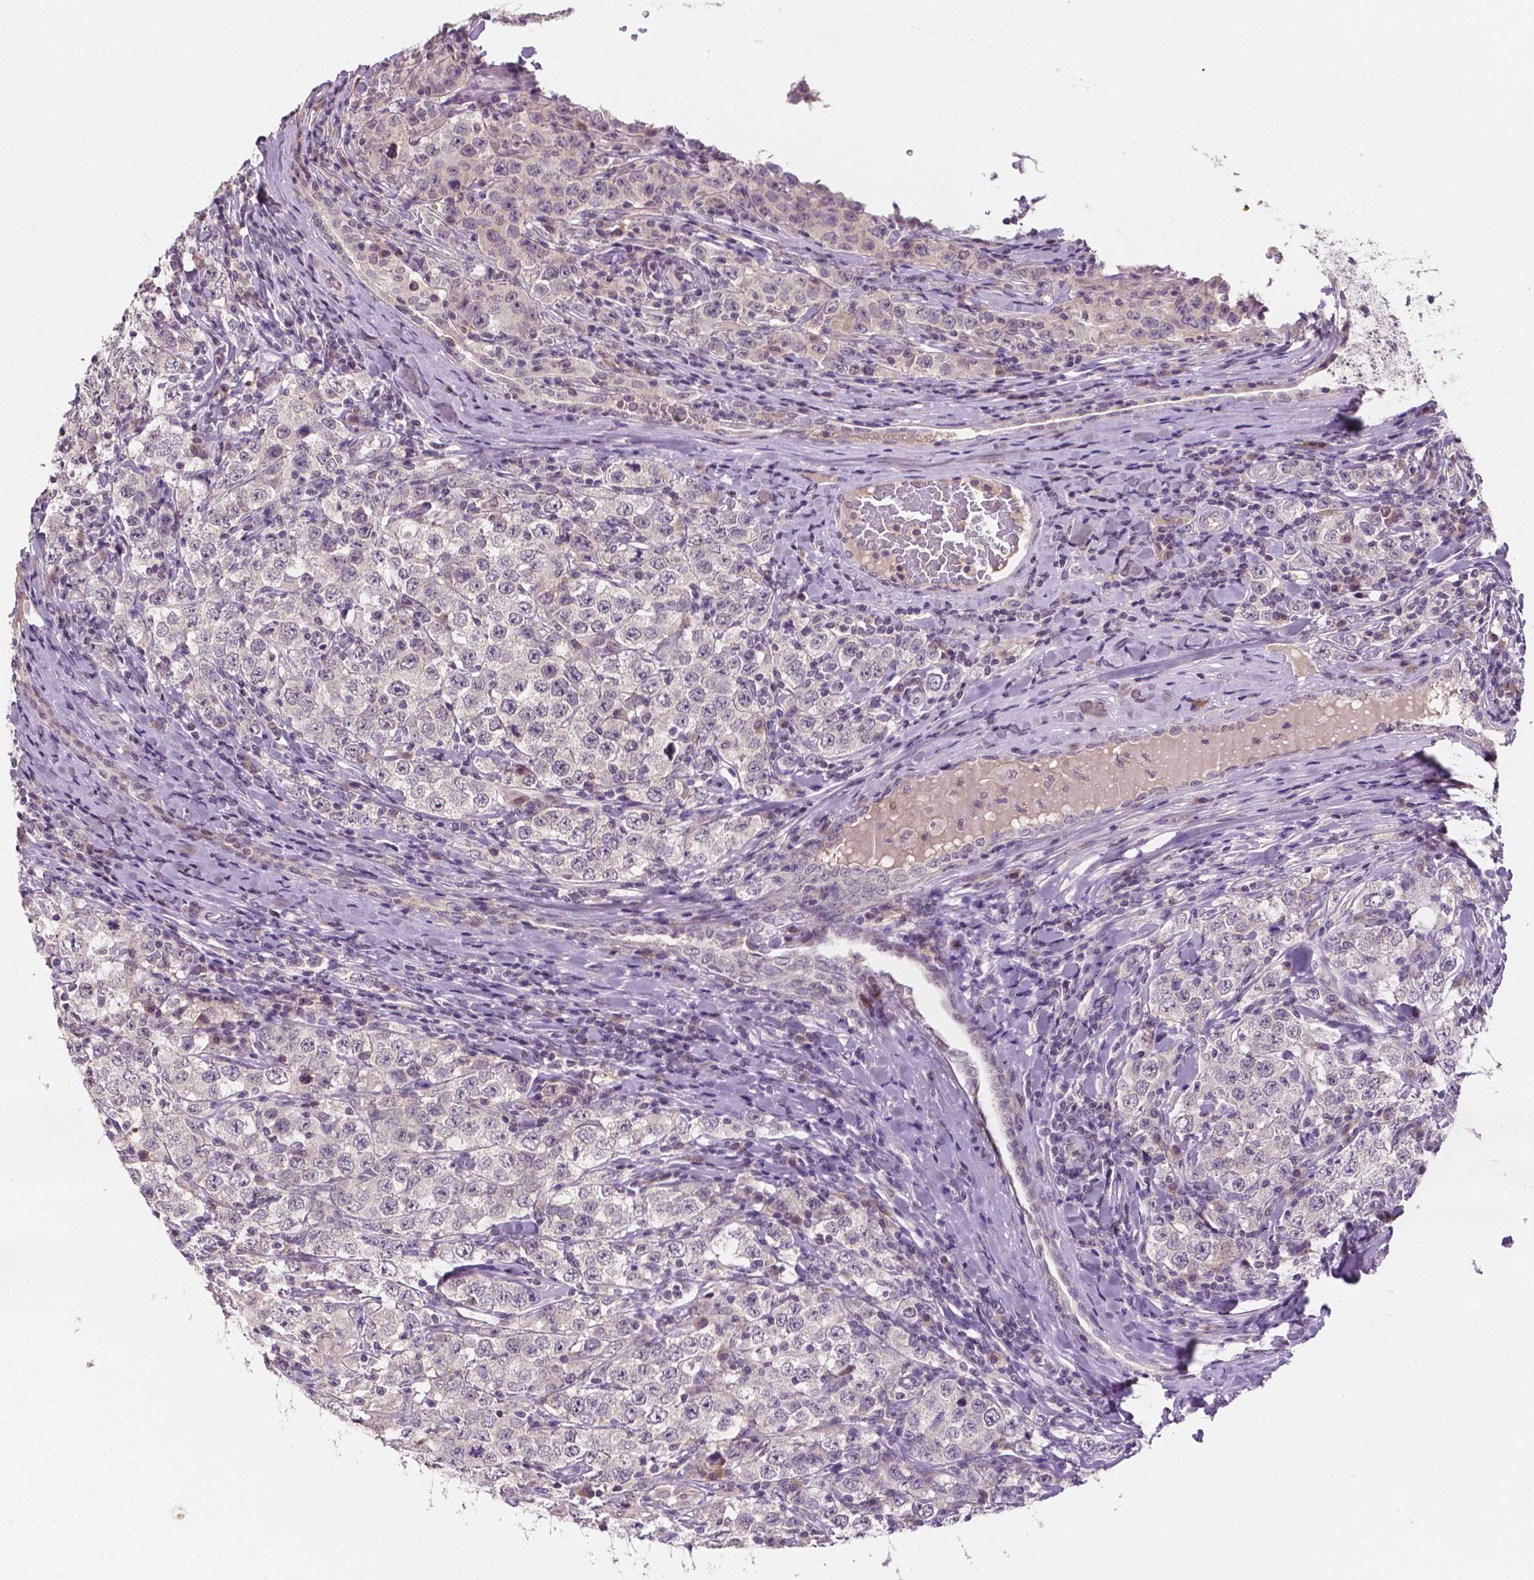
{"staining": {"intensity": "negative", "quantity": "none", "location": "none"}, "tissue": "testis cancer", "cell_type": "Tumor cells", "image_type": "cancer", "snomed": [{"axis": "morphology", "description": "Seminoma, NOS"}, {"axis": "morphology", "description": "Carcinoma, Embryonal, NOS"}, {"axis": "topography", "description": "Testis"}], "caption": "Tumor cells show no significant expression in testis seminoma.", "gene": "MROH6", "patient": {"sex": "male", "age": 41}}